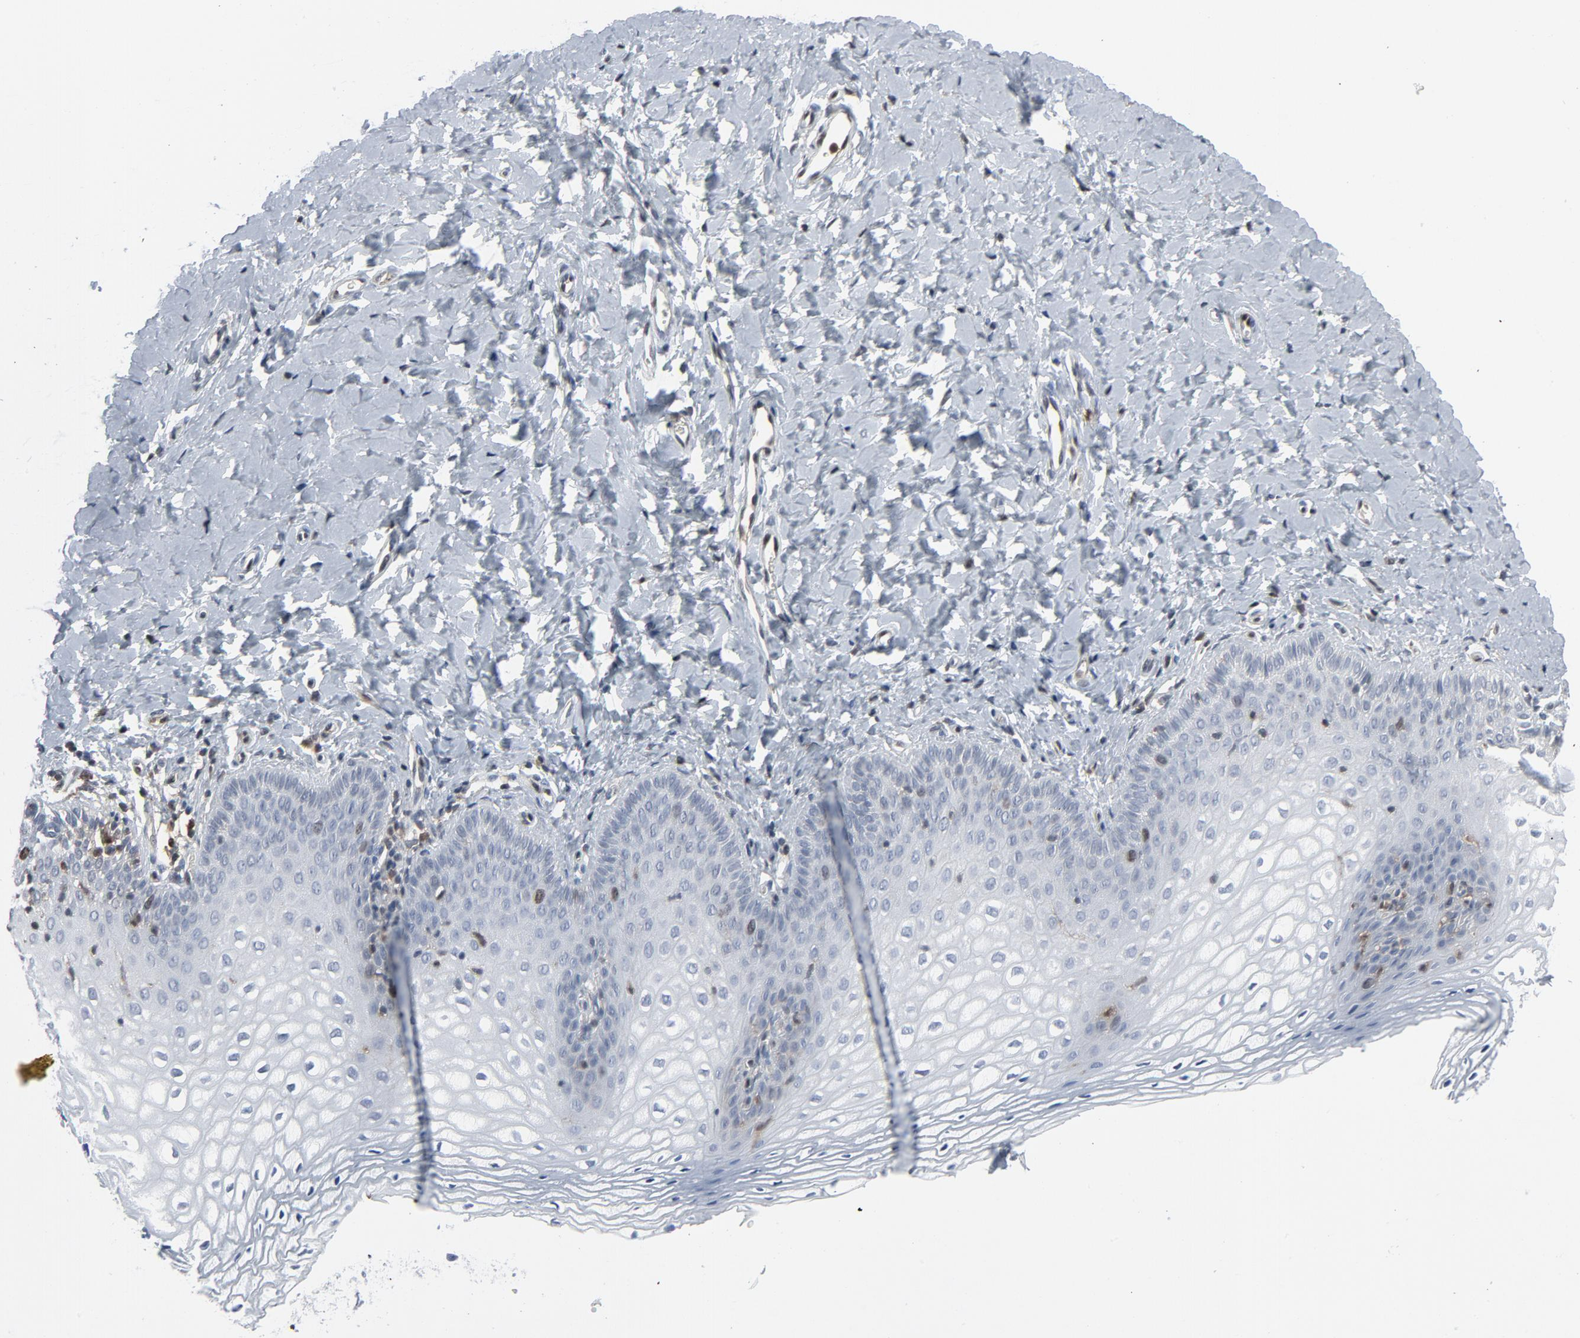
{"staining": {"intensity": "negative", "quantity": "none", "location": "none"}, "tissue": "vagina", "cell_type": "Squamous epithelial cells", "image_type": "normal", "snomed": [{"axis": "morphology", "description": "Normal tissue, NOS"}, {"axis": "topography", "description": "Vagina"}], "caption": "Squamous epithelial cells show no significant expression in unremarkable vagina. (DAB (3,3'-diaminobenzidine) IHC with hematoxylin counter stain).", "gene": "STAT5A", "patient": {"sex": "female", "age": 55}}